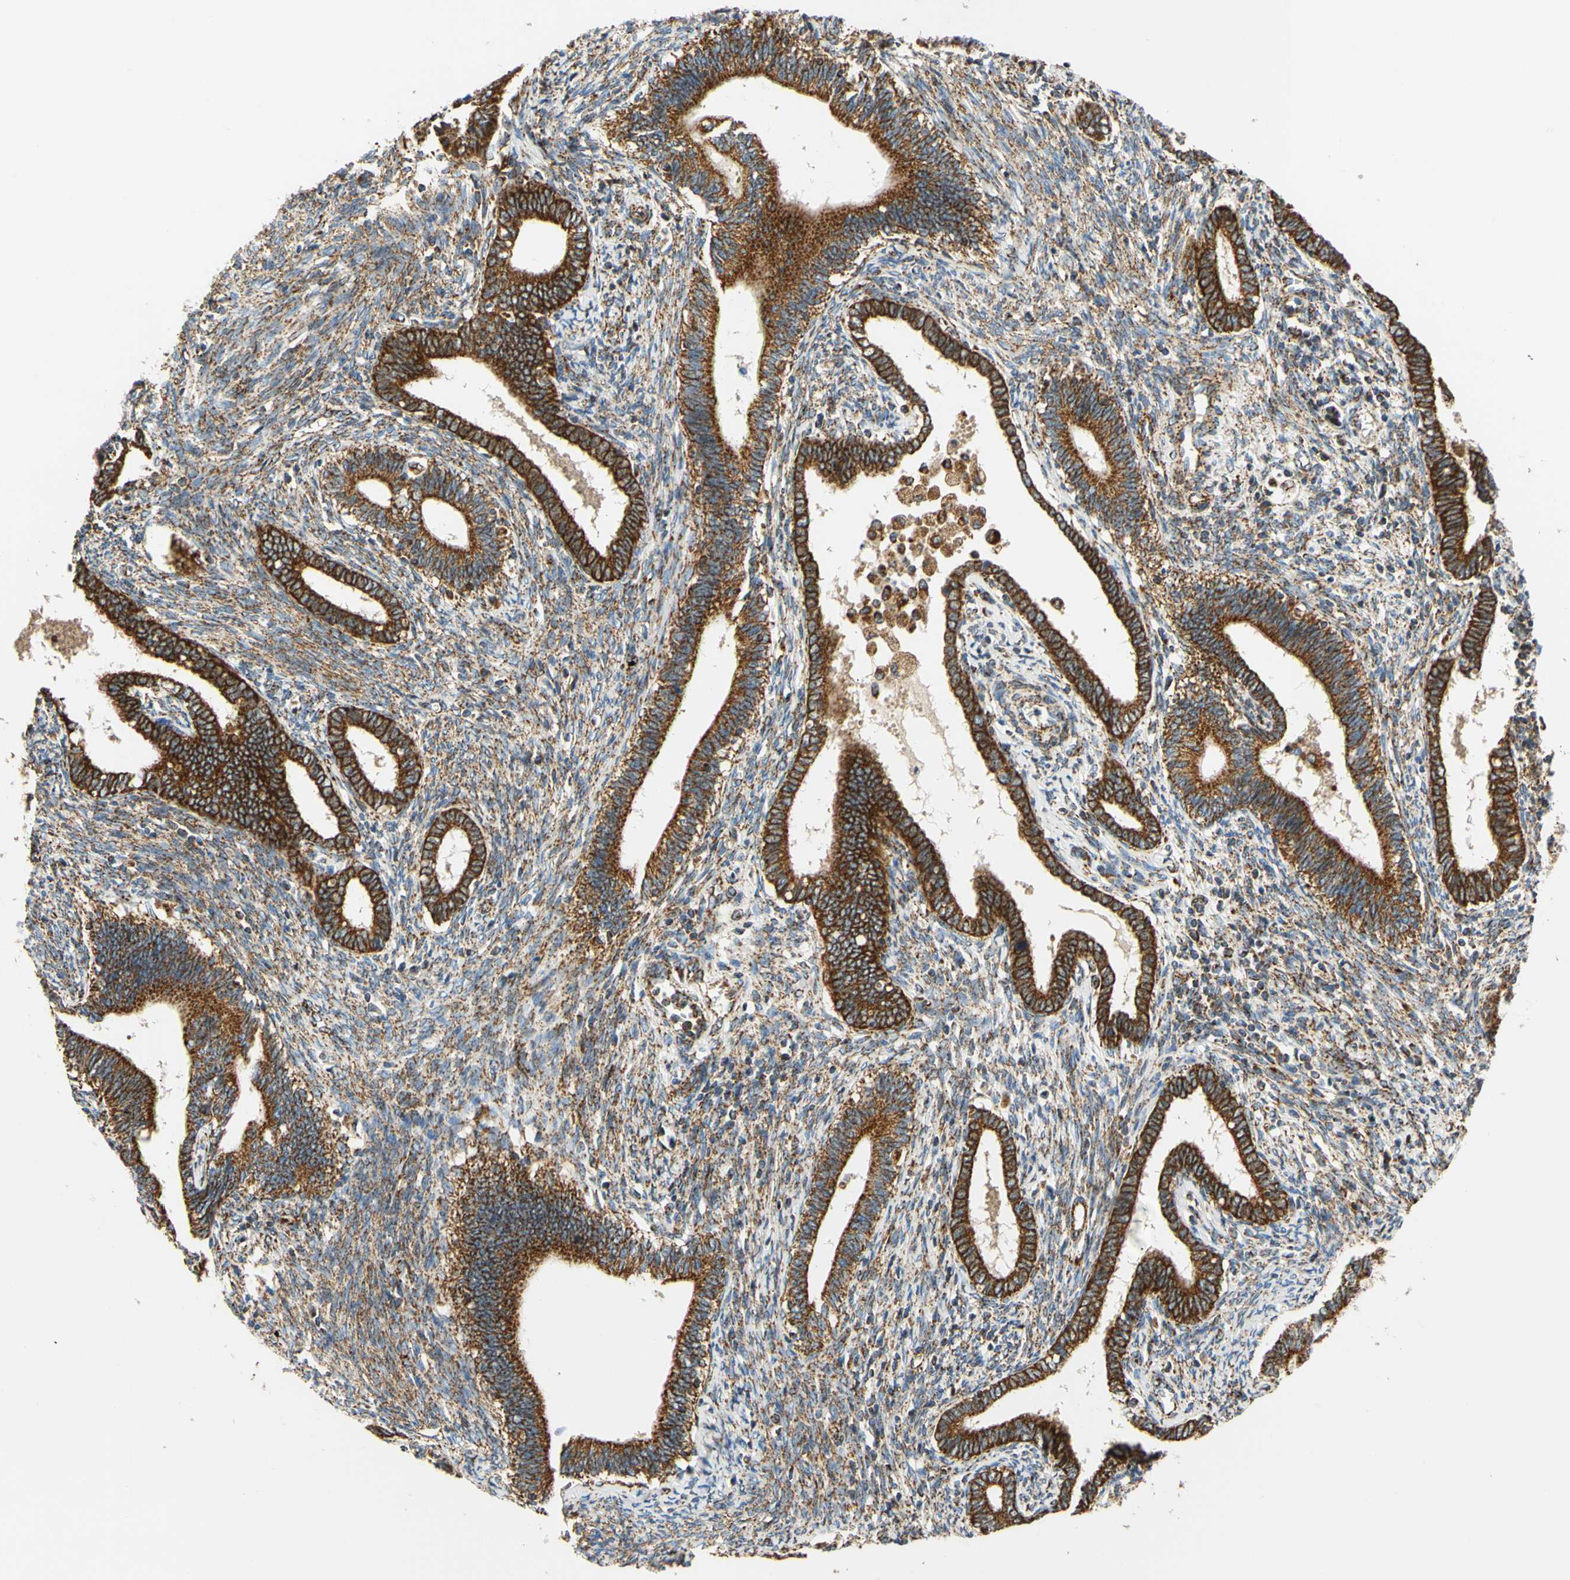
{"staining": {"intensity": "strong", "quantity": ">75%", "location": "cytoplasmic/membranous"}, "tissue": "cervical cancer", "cell_type": "Tumor cells", "image_type": "cancer", "snomed": [{"axis": "morphology", "description": "Adenocarcinoma, NOS"}, {"axis": "topography", "description": "Cervix"}], "caption": "High-magnification brightfield microscopy of cervical adenocarcinoma stained with DAB (brown) and counterstained with hematoxylin (blue). tumor cells exhibit strong cytoplasmic/membranous positivity is present in approximately>75% of cells. (DAB (3,3'-diaminobenzidine) = brown stain, brightfield microscopy at high magnification).", "gene": "MAVS", "patient": {"sex": "female", "age": 44}}